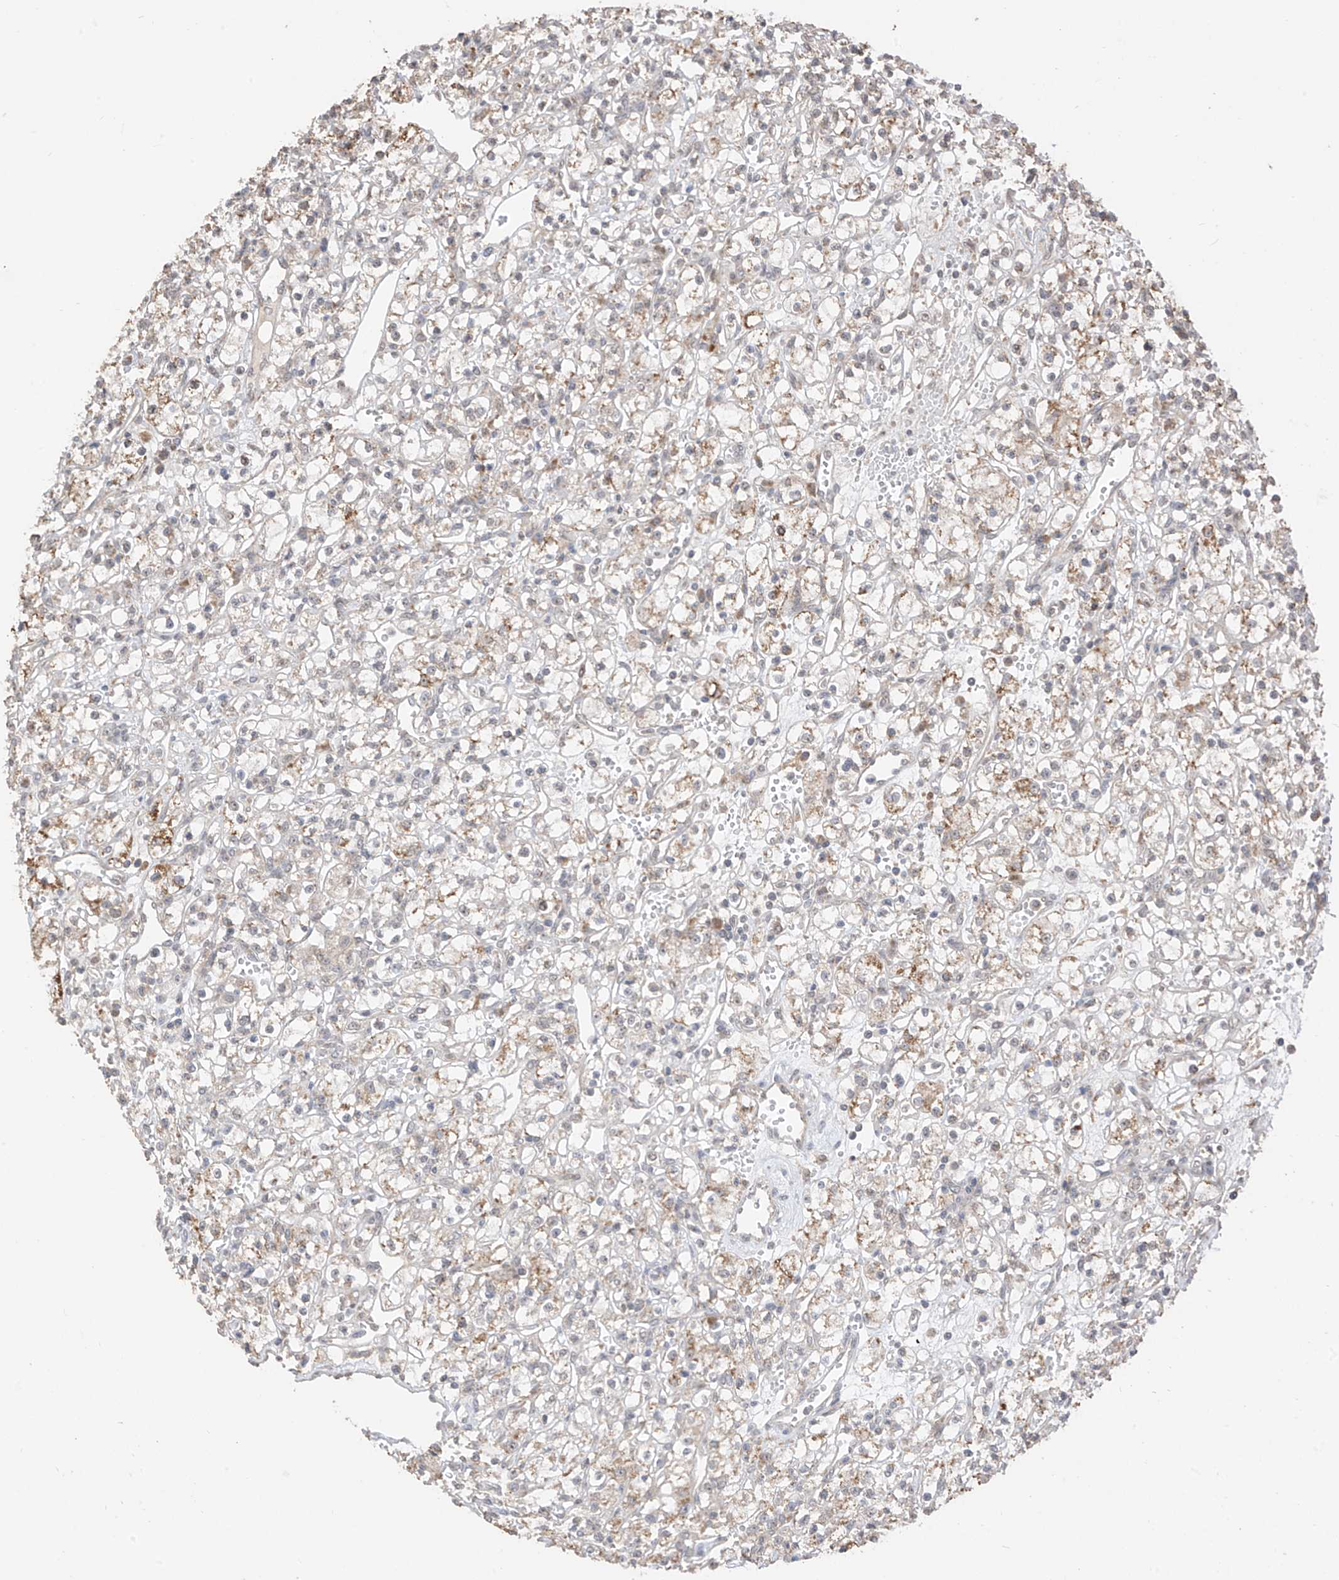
{"staining": {"intensity": "moderate", "quantity": "<25%", "location": "cytoplasmic/membranous"}, "tissue": "renal cancer", "cell_type": "Tumor cells", "image_type": "cancer", "snomed": [{"axis": "morphology", "description": "Adenocarcinoma, NOS"}, {"axis": "topography", "description": "Kidney"}], "caption": "The micrograph demonstrates immunohistochemical staining of renal cancer. There is moderate cytoplasmic/membranous expression is identified in about <25% of tumor cells.", "gene": "LATS1", "patient": {"sex": "female", "age": 59}}